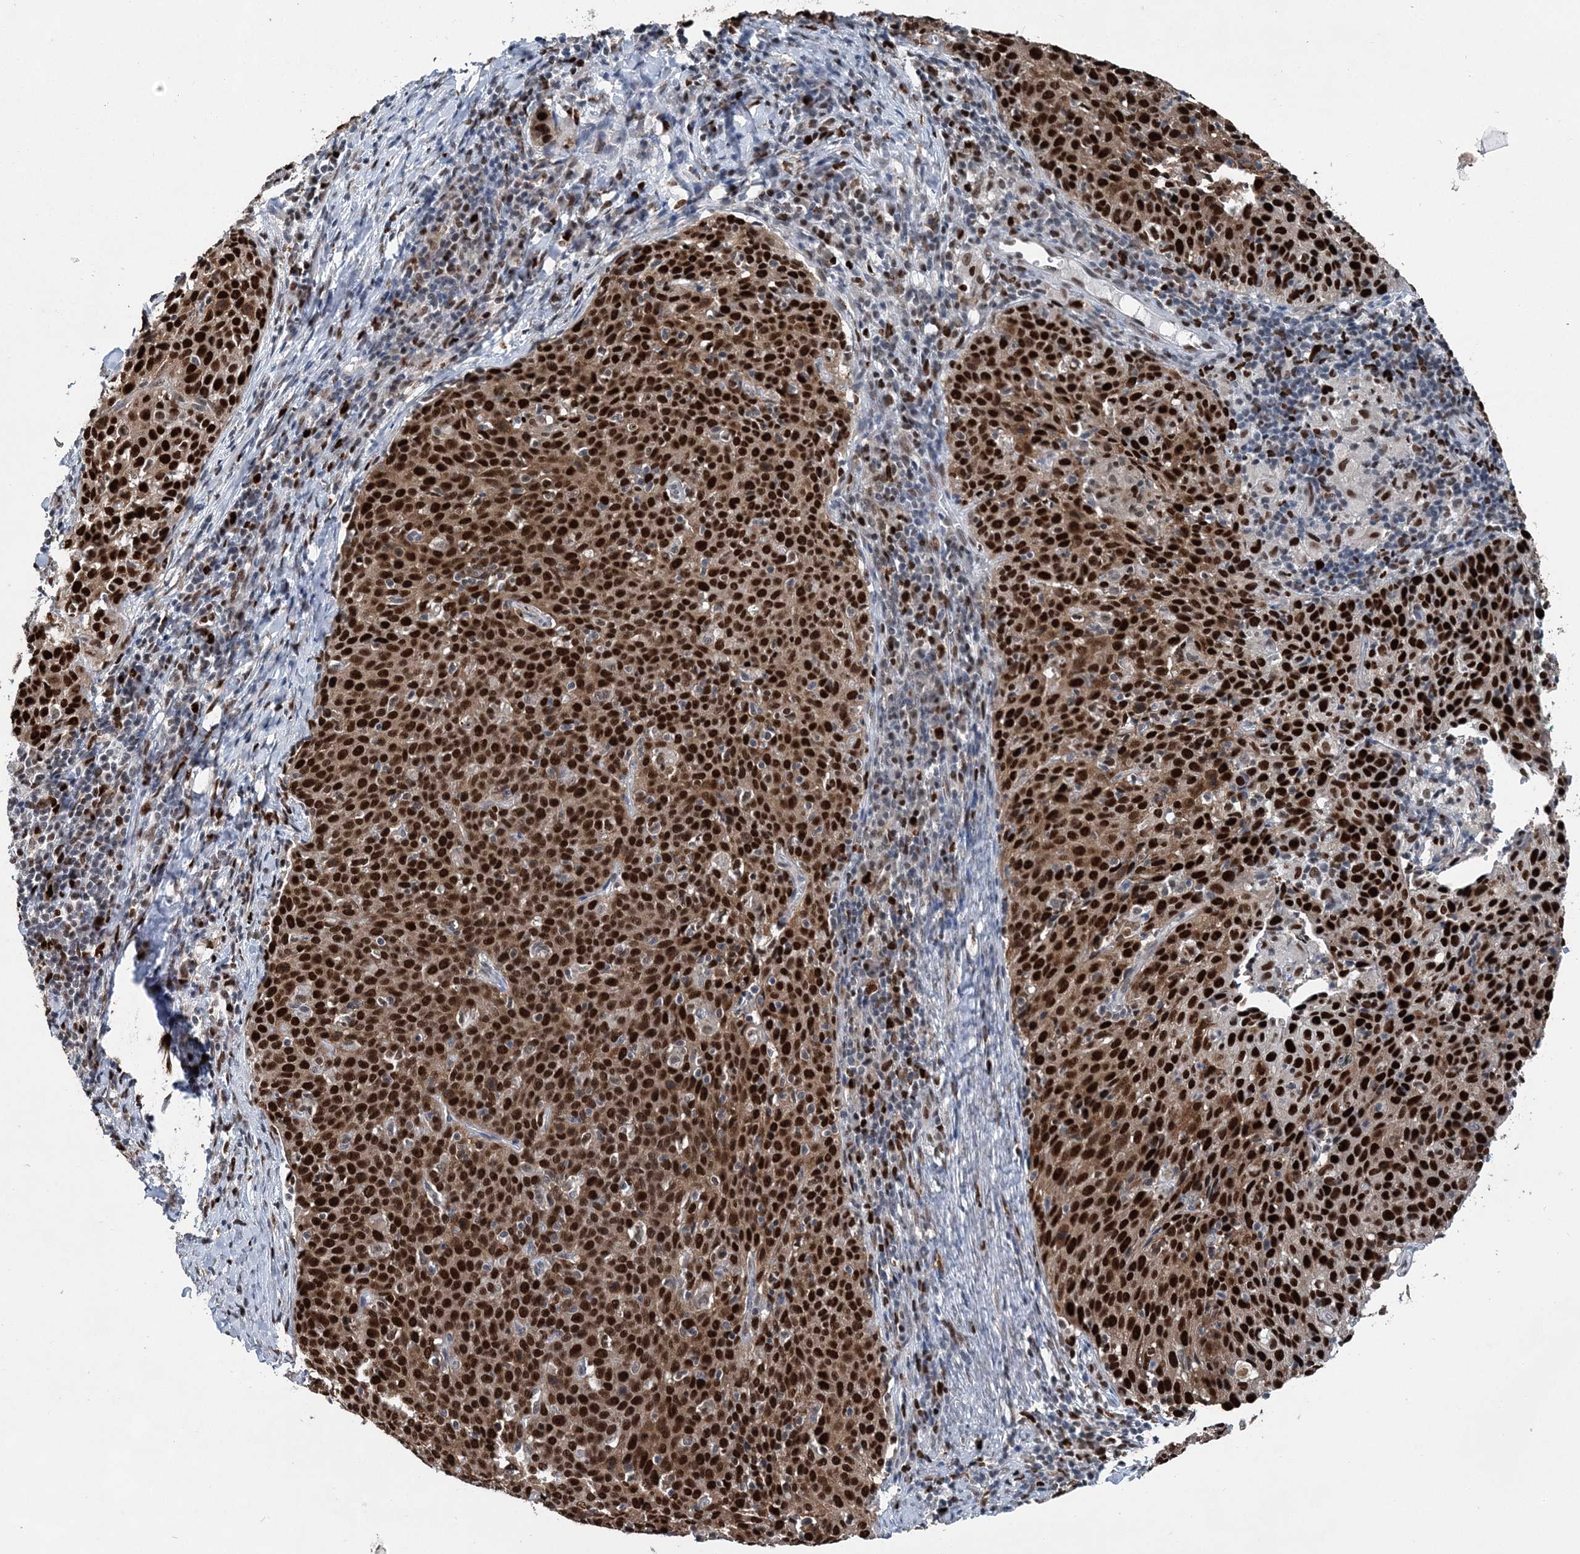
{"staining": {"intensity": "strong", "quantity": ">75%", "location": "nuclear"}, "tissue": "cervical cancer", "cell_type": "Tumor cells", "image_type": "cancer", "snomed": [{"axis": "morphology", "description": "Squamous cell carcinoma, NOS"}, {"axis": "topography", "description": "Cervix"}], "caption": "Immunohistochemical staining of cervical squamous cell carcinoma demonstrates high levels of strong nuclear expression in about >75% of tumor cells.", "gene": "HAT1", "patient": {"sex": "female", "age": 38}}